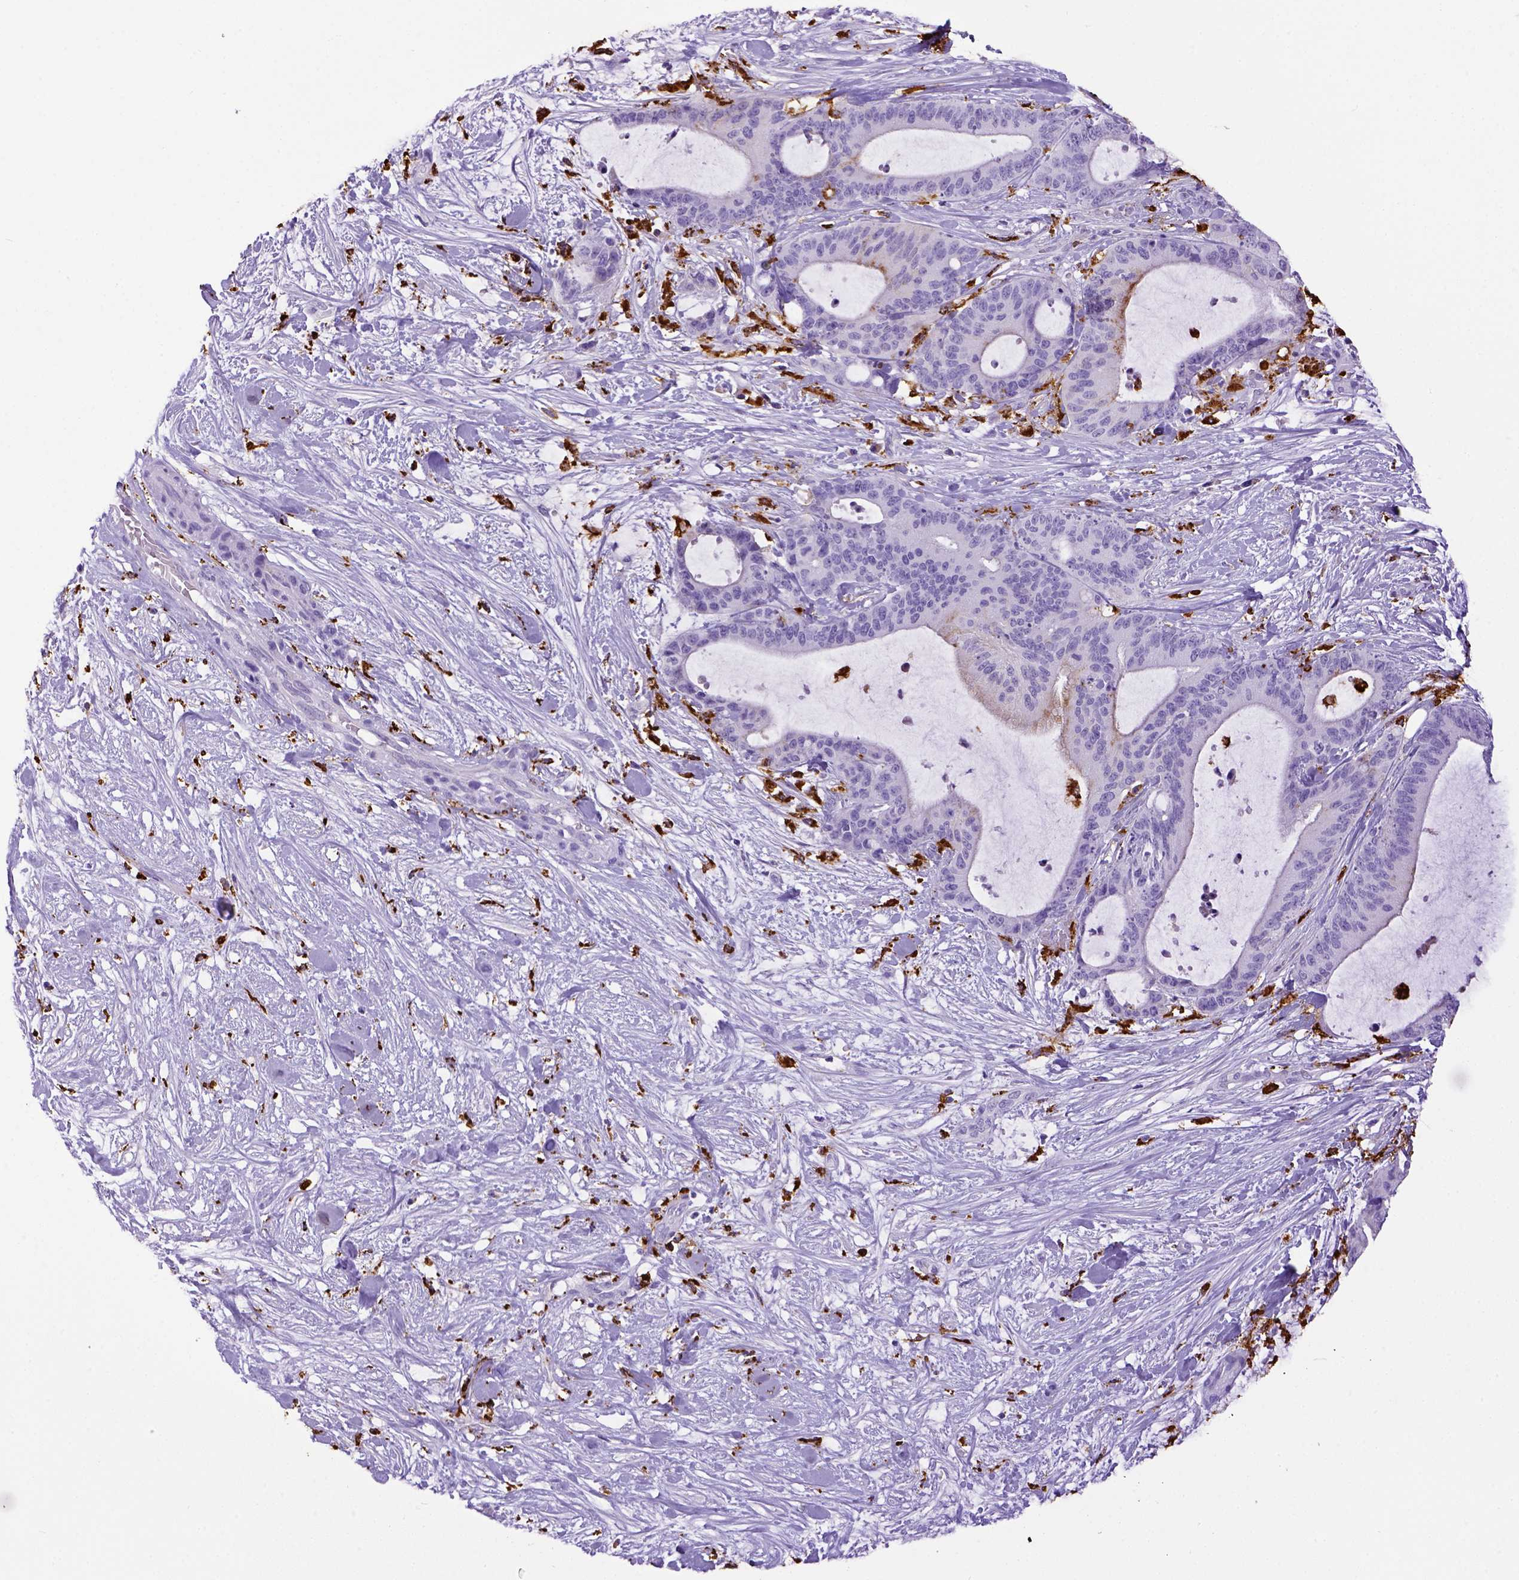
{"staining": {"intensity": "negative", "quantity": "none", "location": "none"}, "tissue": "liver cancer", "cell_type": "Tumor cells", "image_type": "cancer", "snomed": [{"axis": "morphology", "description": "Cholangiocarcinoma"}, {"axis": "topography", "description": "Liver"}], "caption": "Tumor cells are negative for protein expression in human liver cholangiocarcinoma. The staining was performed using DAB to visualize the protein expression in brown, while the nuclei were stained in blue with hematoxylin (Magnification: 20x).", "gene": "CD68", "patient": {"sex": "female", "age": 73}}